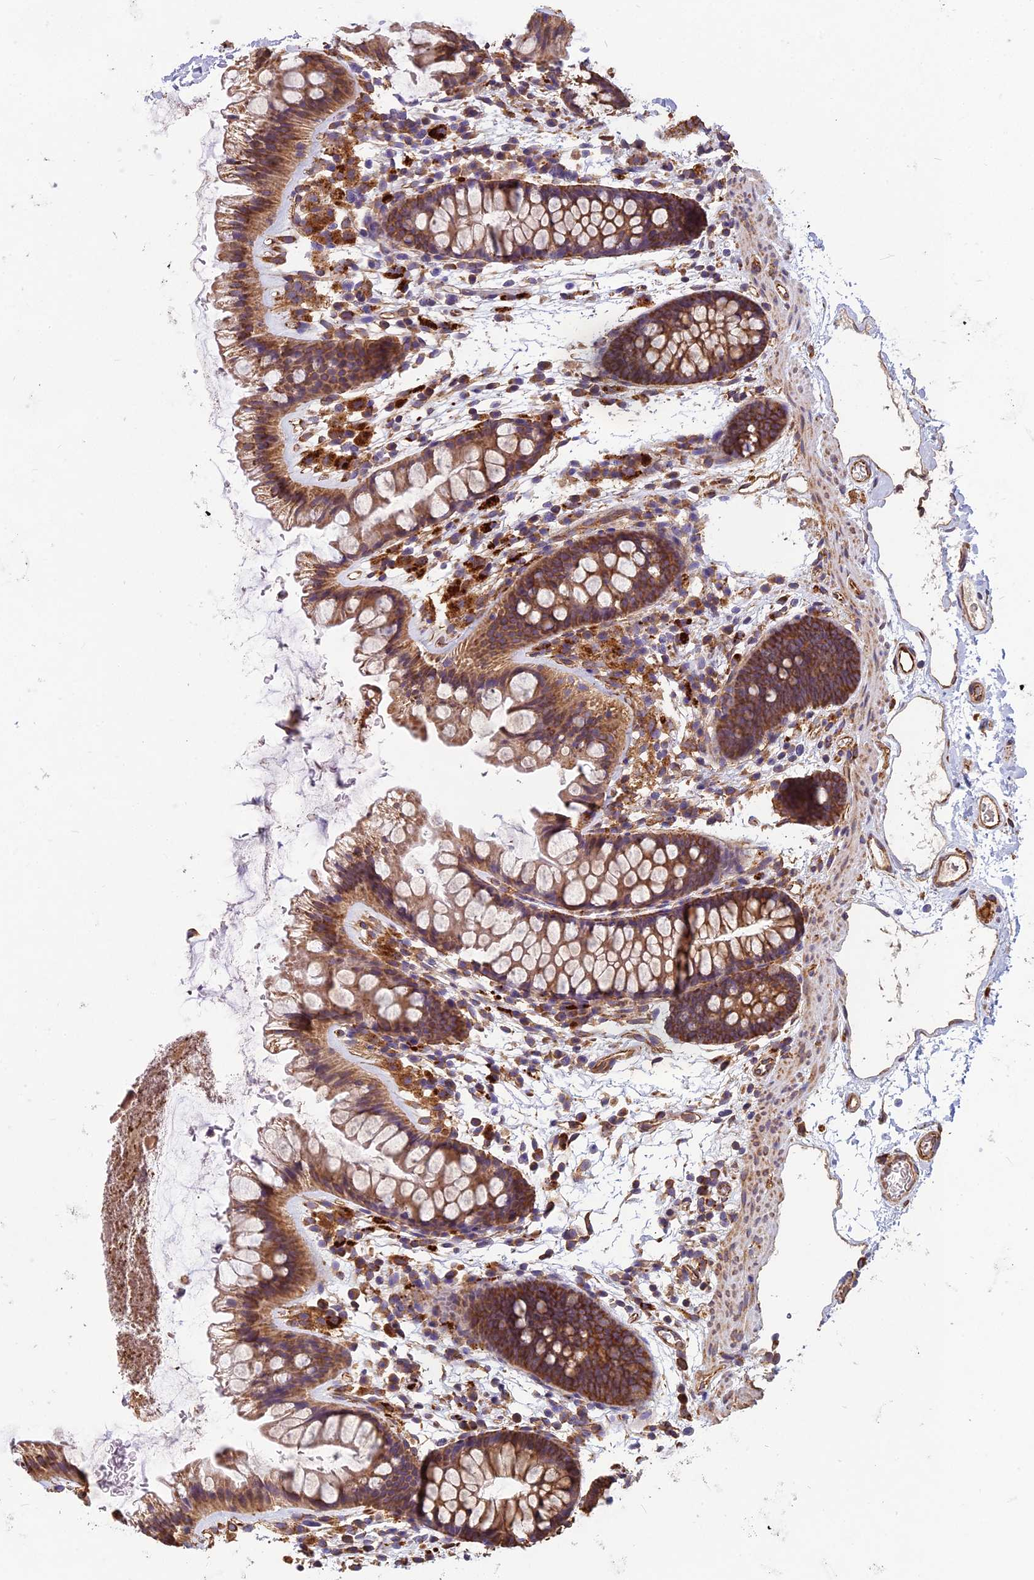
{"staining": {"intensity": "moderate", "quantity": ">75%", "location": "cytoplasmic/membranous"}, "tissue": "colon", "cell_type": "Endothelial cells", "image_type": "normal", "snomed": [{"axis": "morphology", "description": "Normal tissue, NOS"}, {"axis": "topography", "description": "Colon"}], "caption": "Brown immunohistochemical staining in normal human colon demonstrates moderate cytoplasmic/membranous staining in approximately >75% of endothelial cells. (Brightfield microscopy of DAB IHC at high magnification).", "gene": "SPDL1", "patient": {"sex": "female", "age": 62}}